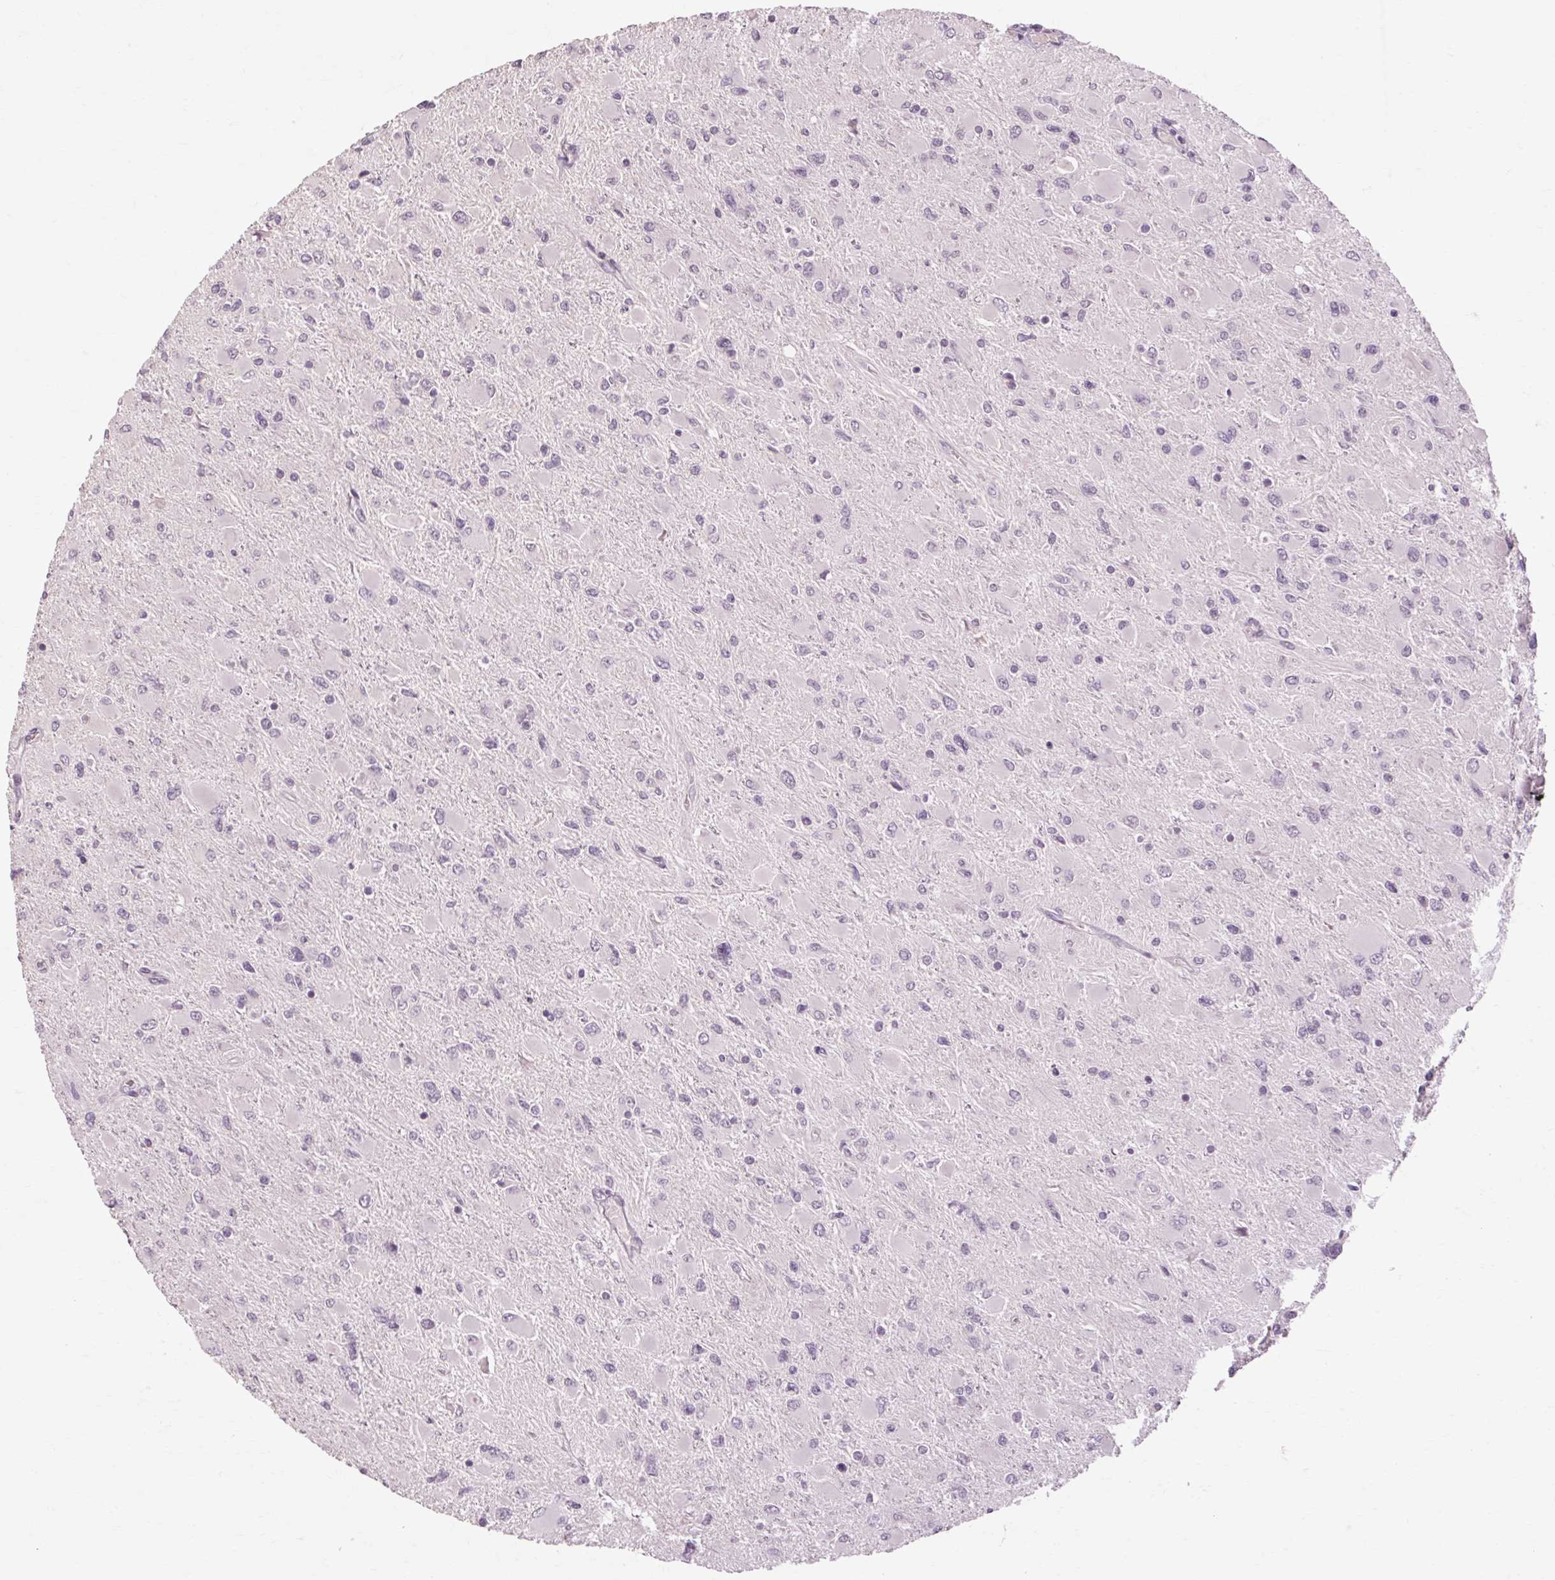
{"staining": {"intensity": "negative", "quantity": "none", "location": "none"}, "tissue": "glioma", "cell_type": "Tumor cells", "image_type": "cancer", "snomed": [{"axis": "morphology", "description": "Glioma, malignant, High grade"}, {"axis": "topography", "description": "Cerebral cortex"}], "caption": "Immunohistochemistry histopathology image of human high-grade glioma (malignant) stained for a protein (brown), which exhibits no expression in tumor cells.", "gene": "POMC", "patient": {"sex": "female", "age": 36}}